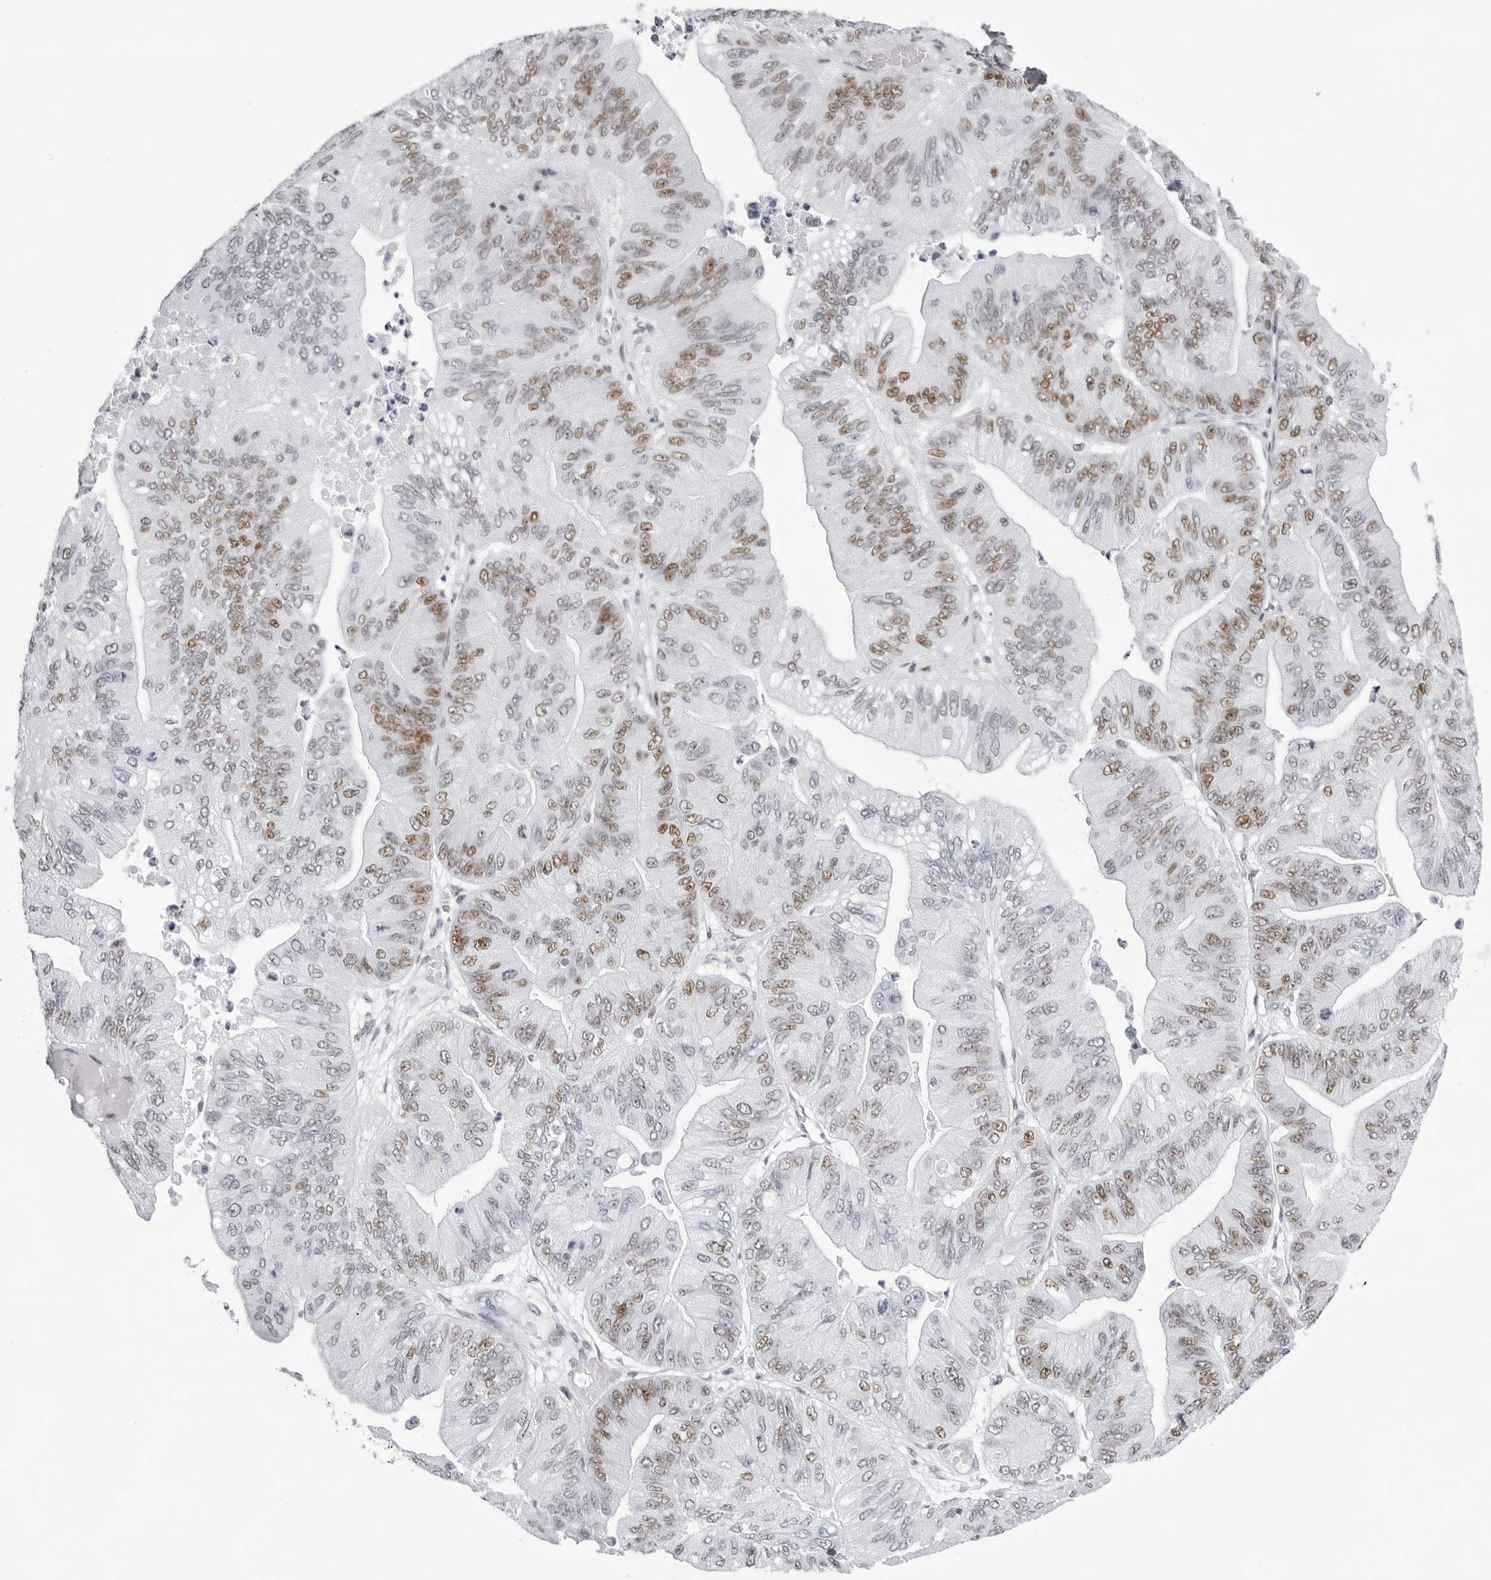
{"staining": {"intensity": "moderate", "quantity": "25%-75%", "location": "nuclear"}, "tissue": "ovarian cancer", "cell_type": "Tumor cells", "image_type": "cancer", "snomed": [{"axis": "morphology", "description": "Cystadenocarcinoma, mucinous, NOS"}, {"axis": "topography", "description": "Ovary"}], "caption": "Protein expression analysis of human mucinous cystadenocarcinoma (ovarian) reveals moderate nuclear positivity in about 25%-75% of tumor cells.", "gene": "IRF2BP2", "patient": {"sex": "female", "age": 61}}